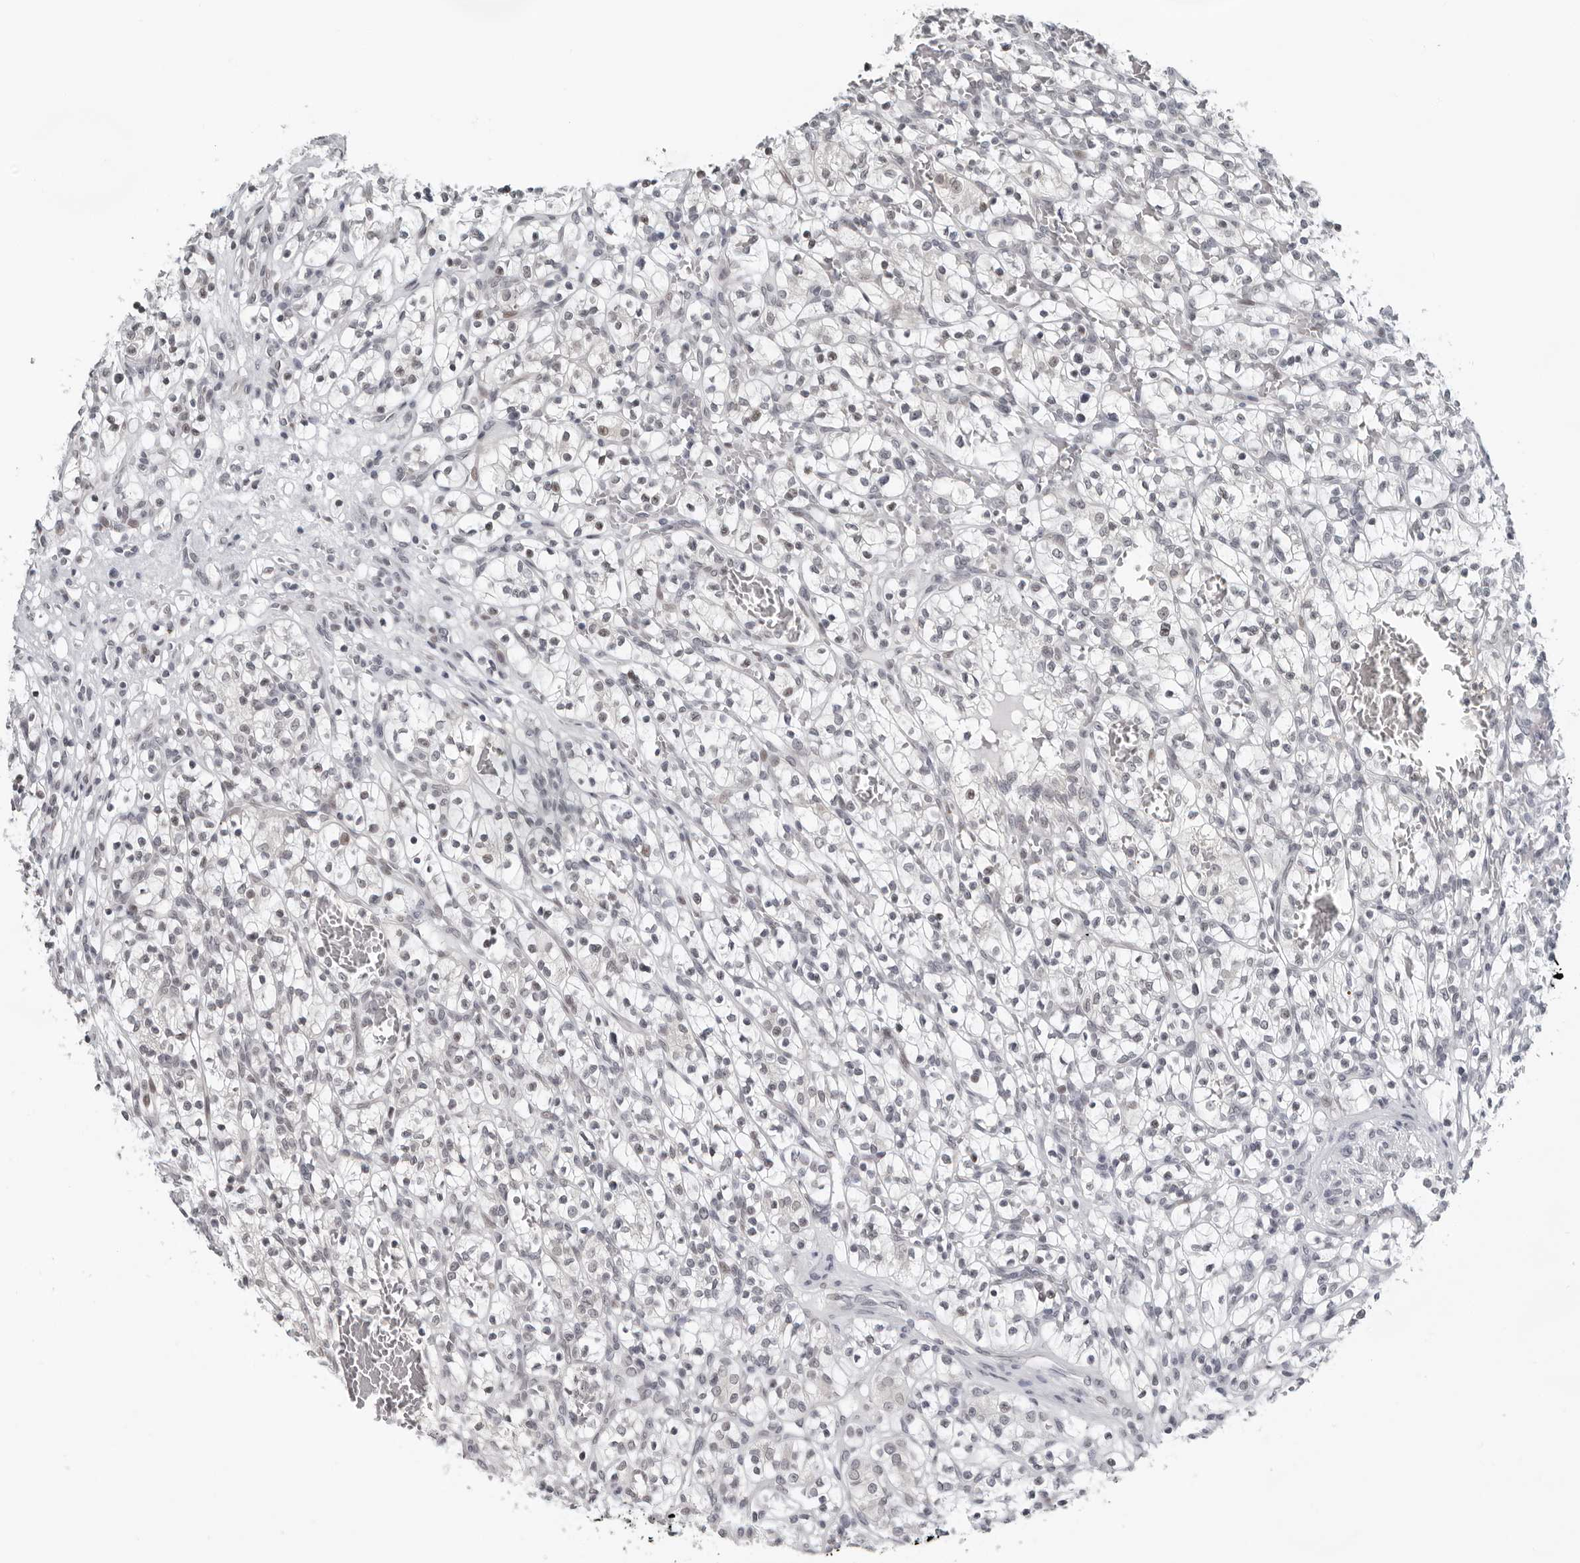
{"staining": {"intensity": "negative", "quantity": "none", "location": "none"}, "tissue": "renal cancer", "cell_type": "Tumor cells", "image_type": "cancer", "snomed": [{"axis": "morphology", "description": "Adenocarcinoma, NOS"}, {"axis": "topography", "description": "Kidney"}], "caption": "Tumor cells show no significant protein staining in renal adenocarcinoma.", "gene": "PPP1R42", "patient": {"sex": "female", "age": 57}}